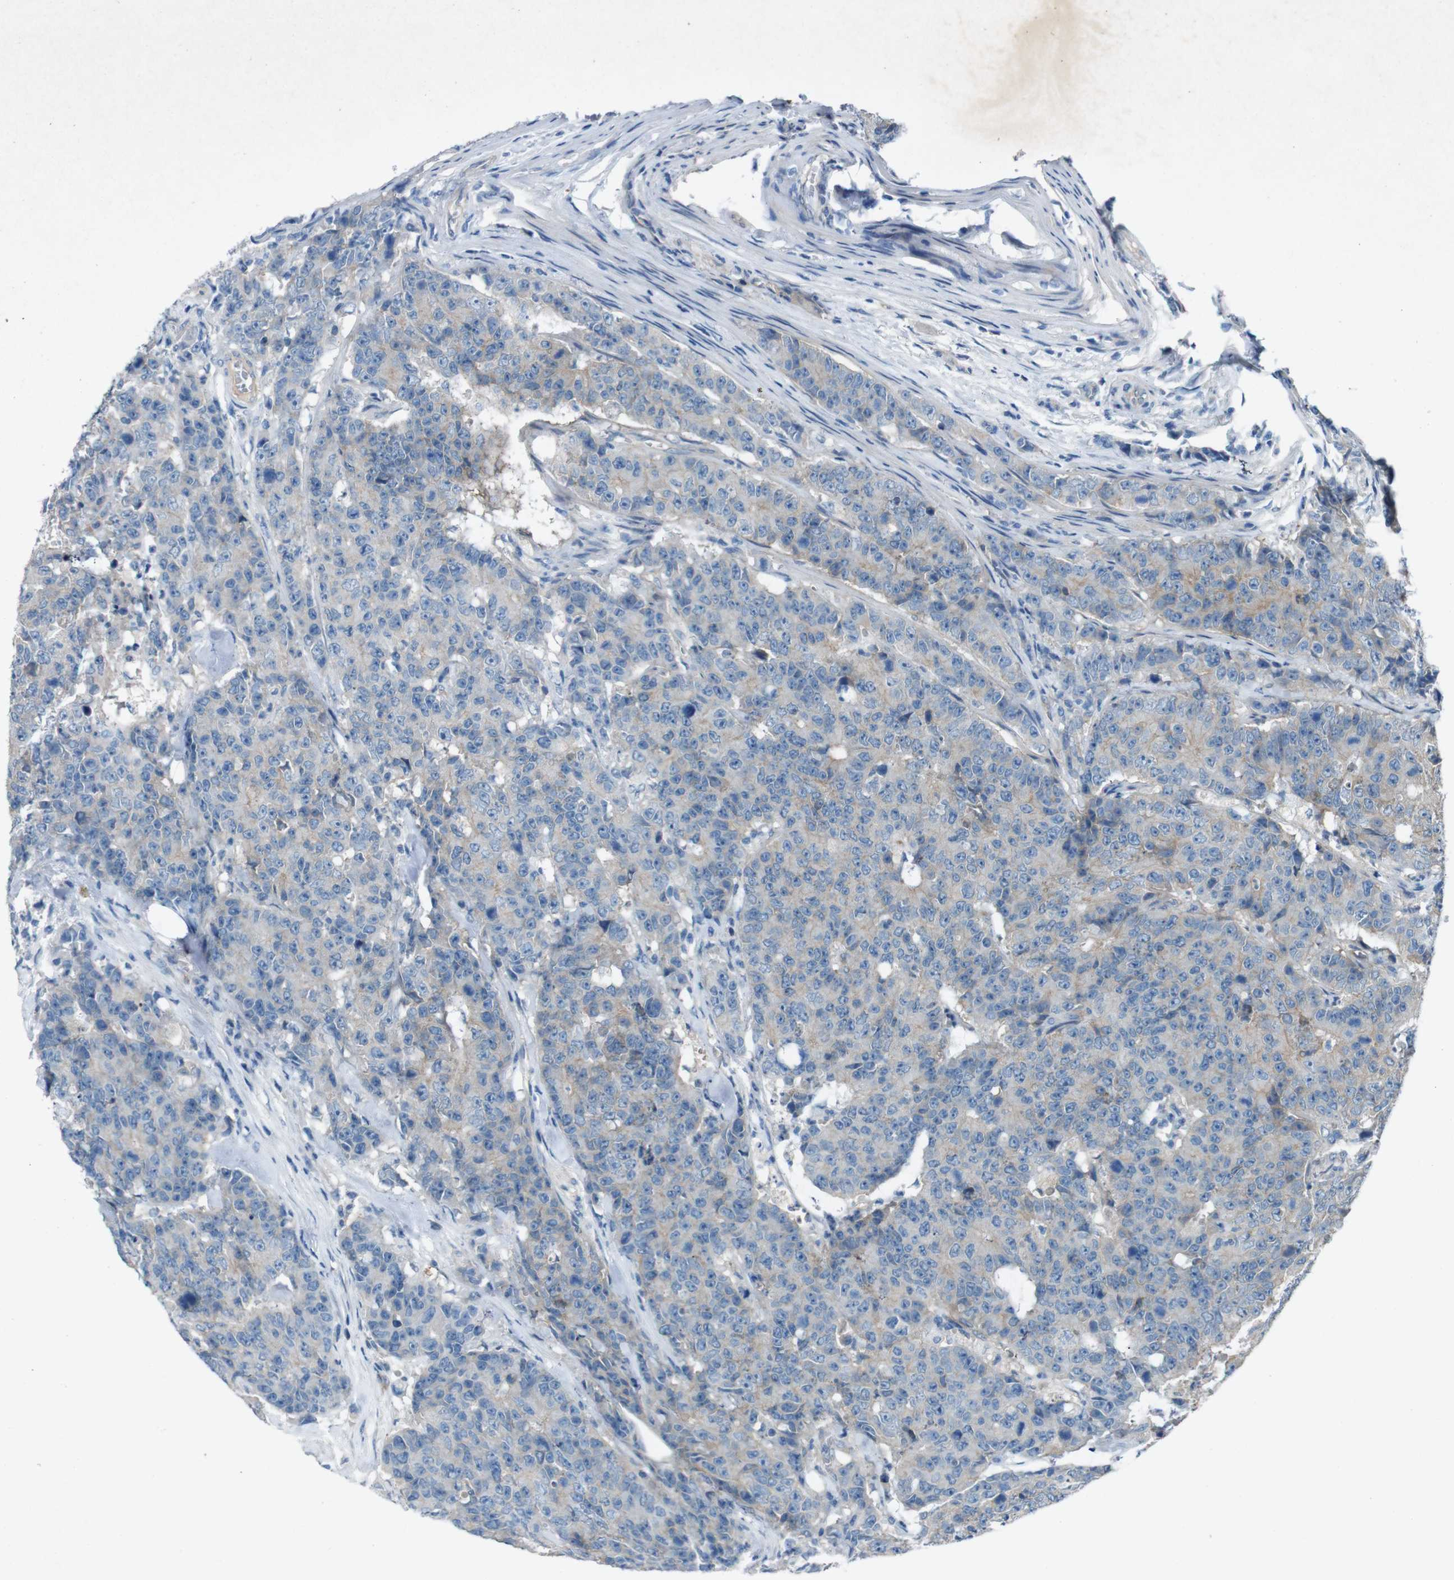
{"staining": {"intensity": "weak", "quantity": "<25%", "location": "cytoplasmic/membranous"}, "tissue": "colorectal cancer", "cell_type": "Tumor cells", "image_type": "cancer", "snomed": [{"axis": "morphology", "description": "Adenocarcinoma, NOS"}, {"axis": "topography", "description": "Colon"}], "caption": "Colorectal cancer was stained to show a protein in brown. There is no significant positivity in tumor cells. The staining is performed using DAB (3,3'-diaminobenzidine) brown chromogen with nuclei counter-stained in using hematoxylin.", "gene": "PVR", "patient": {"sex": "female", "age": 86}}